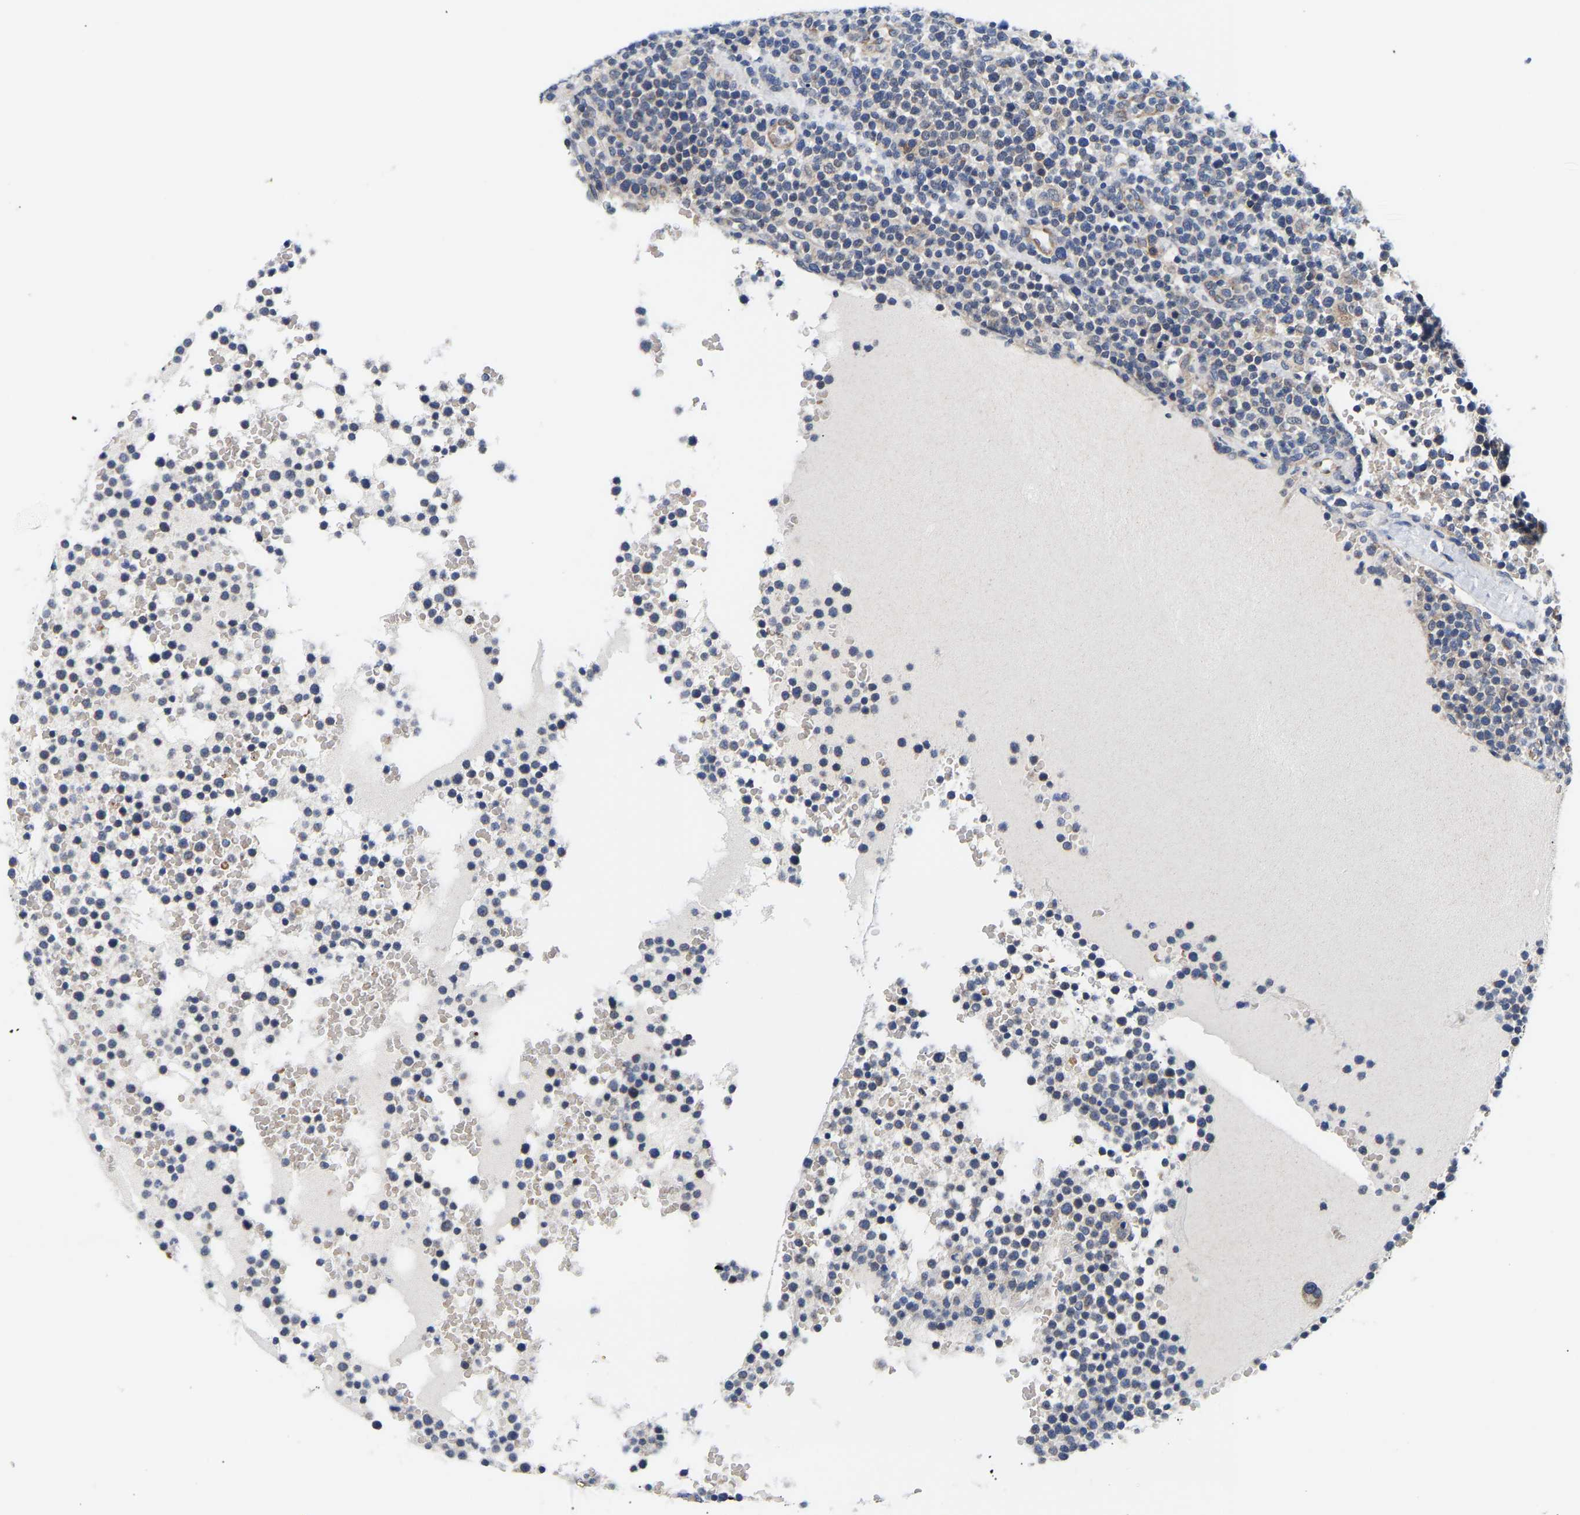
{"staining": {"intensity": "weak", "quantity": "<25%", "location": "cytoplasmic/membranous"}, "tissue": "lymphoma", "cell_type": "Tumor cells", "image_type": "cancer", "snomed": [{"axis": "morphology", "description": "Malignant lymphoma, non-Hodgkin's type, High grade"}, {"axis": "topography", "description": "Lymph node"}], "caption": "IHC histopathology image of high-grade malignant lymphoma, non-Hodgkin's type stained for a protein (brown), which reveals no staining in tumor cells.", "gene": "RINT1", "patient": {"sex": "male", "age": 61}}